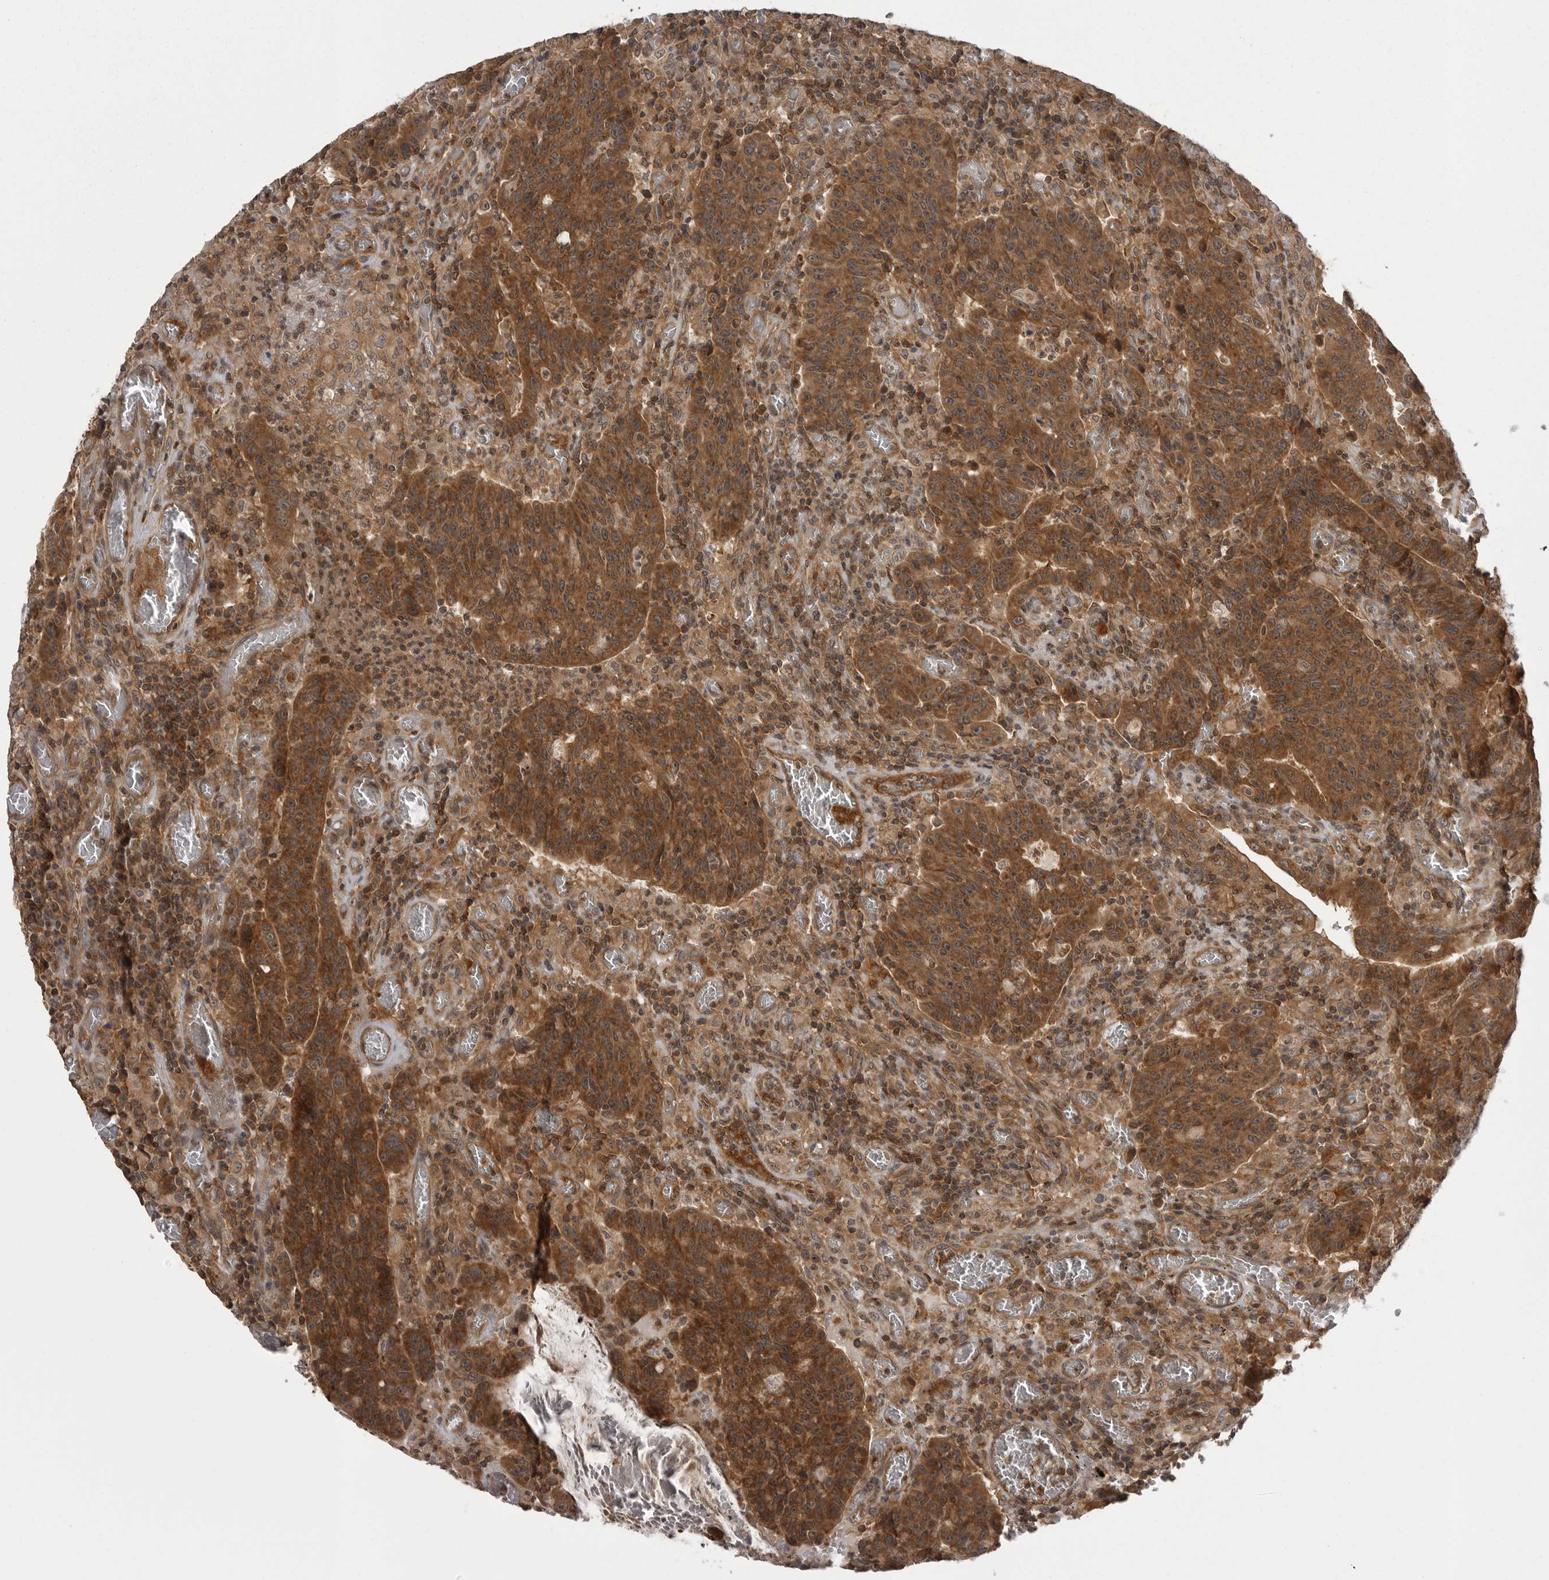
{"staining": {"intensity": "strong", "quantity": ">75%", "location": "cytoplasmic/membranous"}, "tissue": "colorectal cancer", "cell_type": "Tumor cells", "image_type": "cancer", "snomed": [{"axis": "morphology", "description": "Adenocarcinoma, NOS"}, {"axis": "topography", "description": "Colon"}], "caption": "Approximately >75% of tumor cells in colorectal adenocarcinoma exhibit strong cytoplasmic/membranous protein staining as visualized by brown immunohistochemical staining.", "gene": "STK24", "patient": {"sex": "female", "age": 75}}